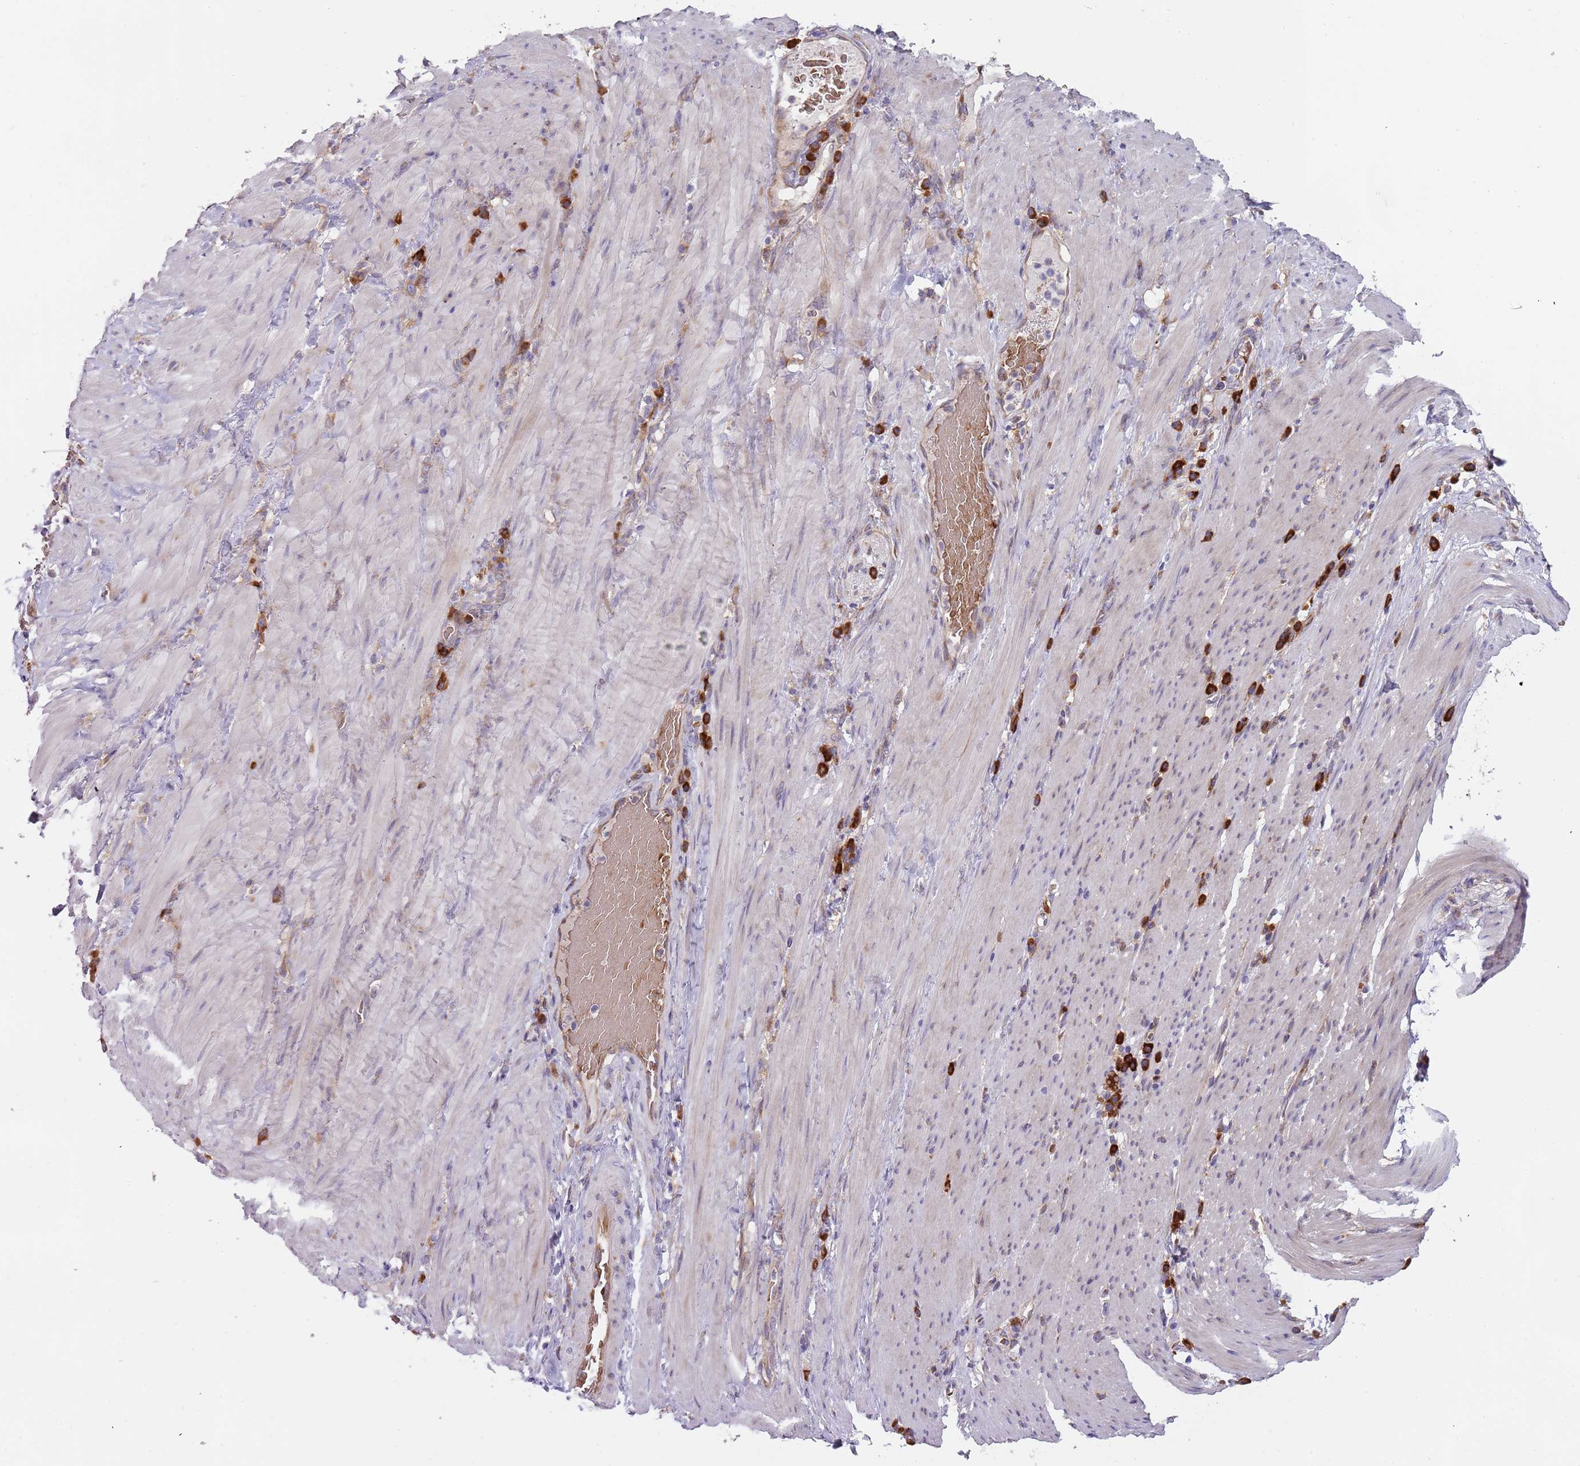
{"staining": {"intensity": "strong", "quantity": ">75%", "location": "cytoplasmic/membranous"}, "tissue": "stomach cancer", "cell_type": "Tumor cells", "image_type": "cancer", "snomed": [{"axis": "morphology", "description": "Normal tissue, NOS"}, {"axis": "morphology", "description": "Adenocarcinoma, NOS"}, {"axis": "topography", "description": "Stomach"}], "caption": "The image exhibits a brown stain indicating the presence of a protein in the cytoplasmic/membranous of tumor cells in stomach adenocarcinoma.", "gene": "VWCE", "patient": {"sex": "female", "age": 64}}